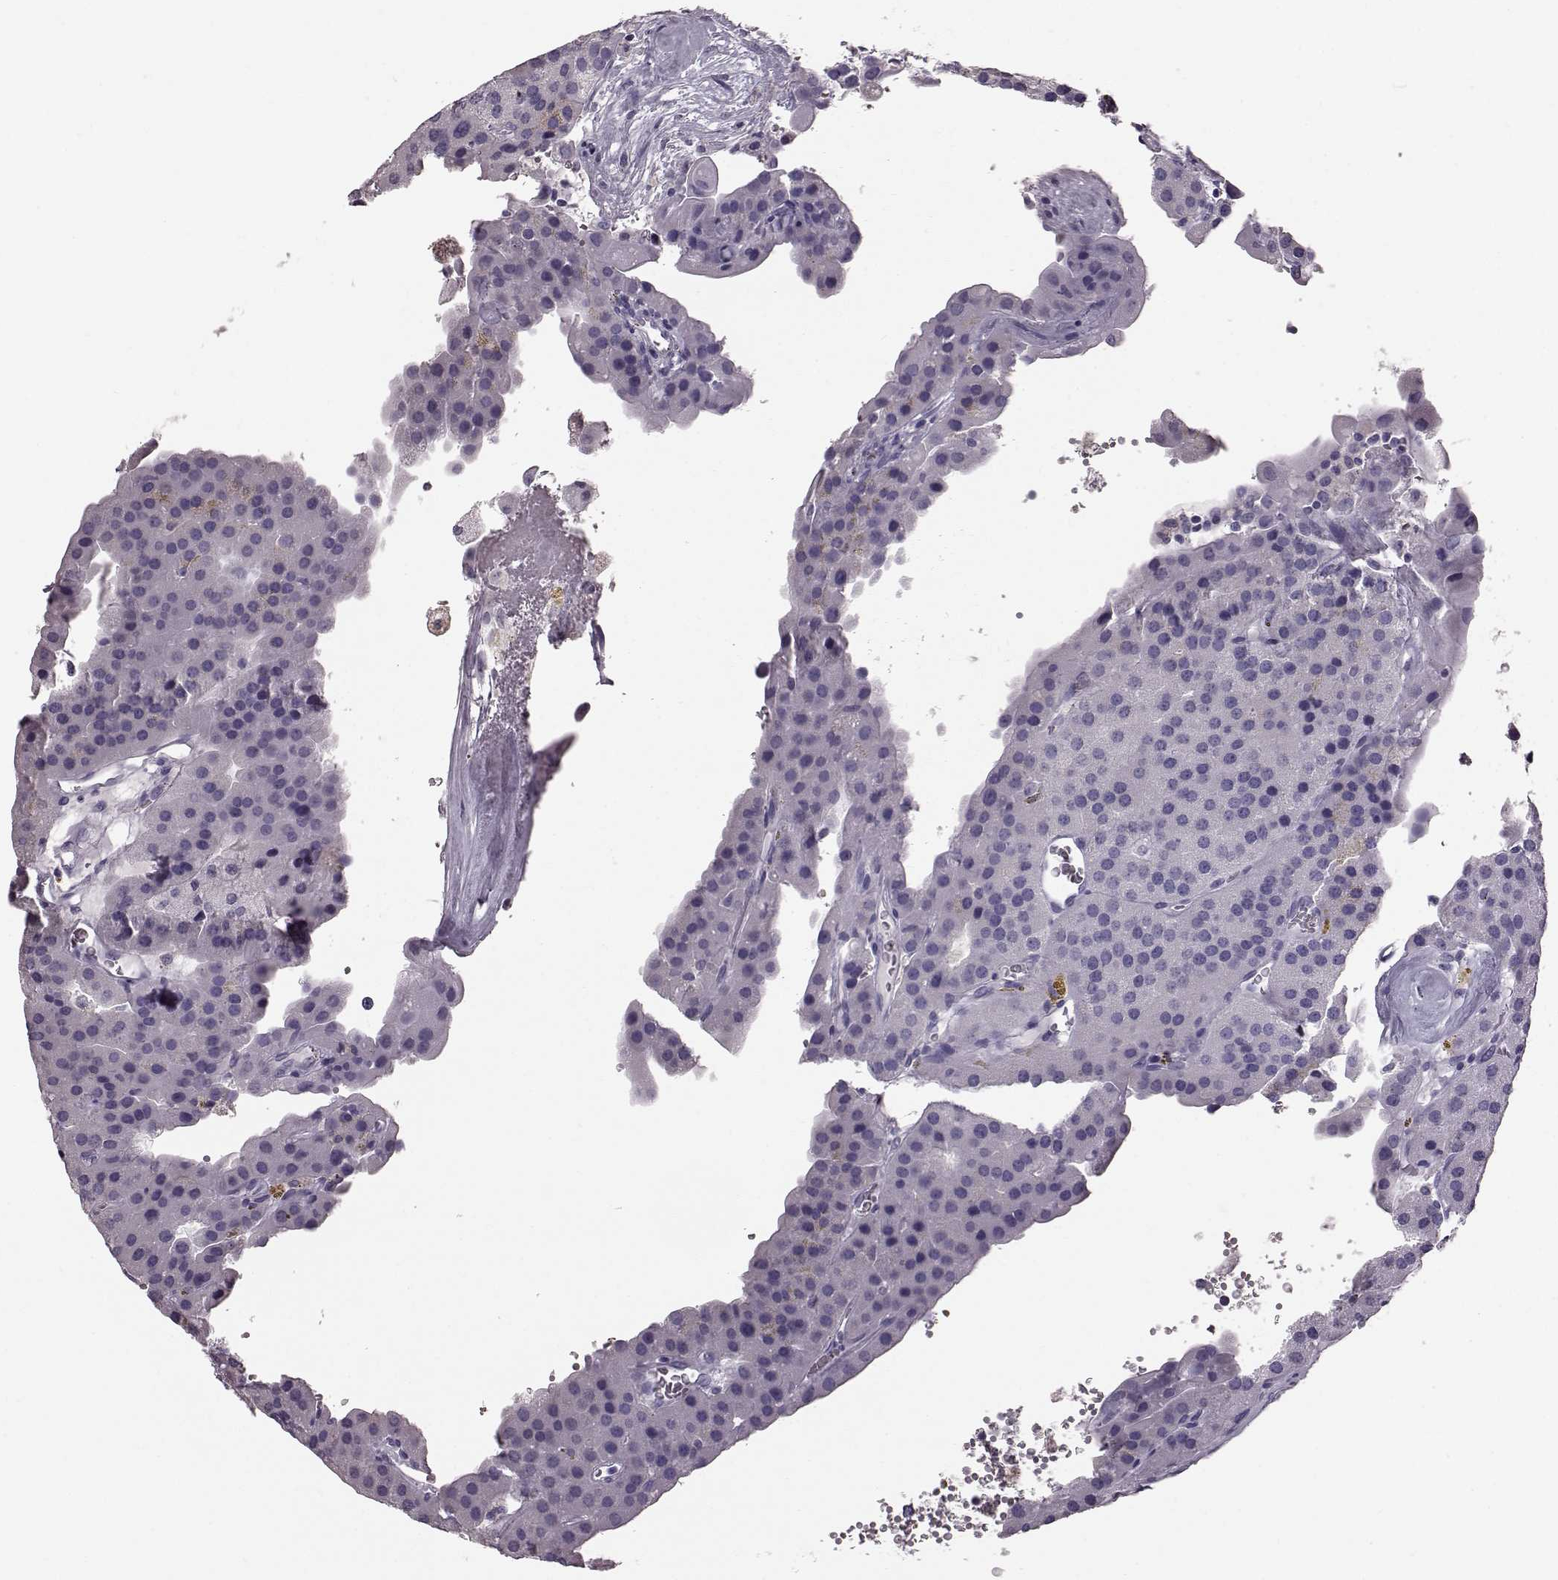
{"staining": {"intensity": "negative", "quantity": "none", "location": "none"}, "tissue": "parathyroid gland", "cell_type": "Glandular cells", "image_type": "normal", "snomed": [{"axis": "morphology", "description": "Normal tissue, NOS"}, {"axis": "morphology", "description": "Adenoma, NOS"}, {"axis": "topography", "description": "Parathyroid gland"}], "caption": "Glandular cells are negative for protein expression in normal human parathyroid gland. (DAB (3,3'-diaminobenzidine) immunohistochemistry visualized using brightfield microscopy, high magnification).", "gene": "TCHHL1", "patient": {"sex": "female", "age": 86}}